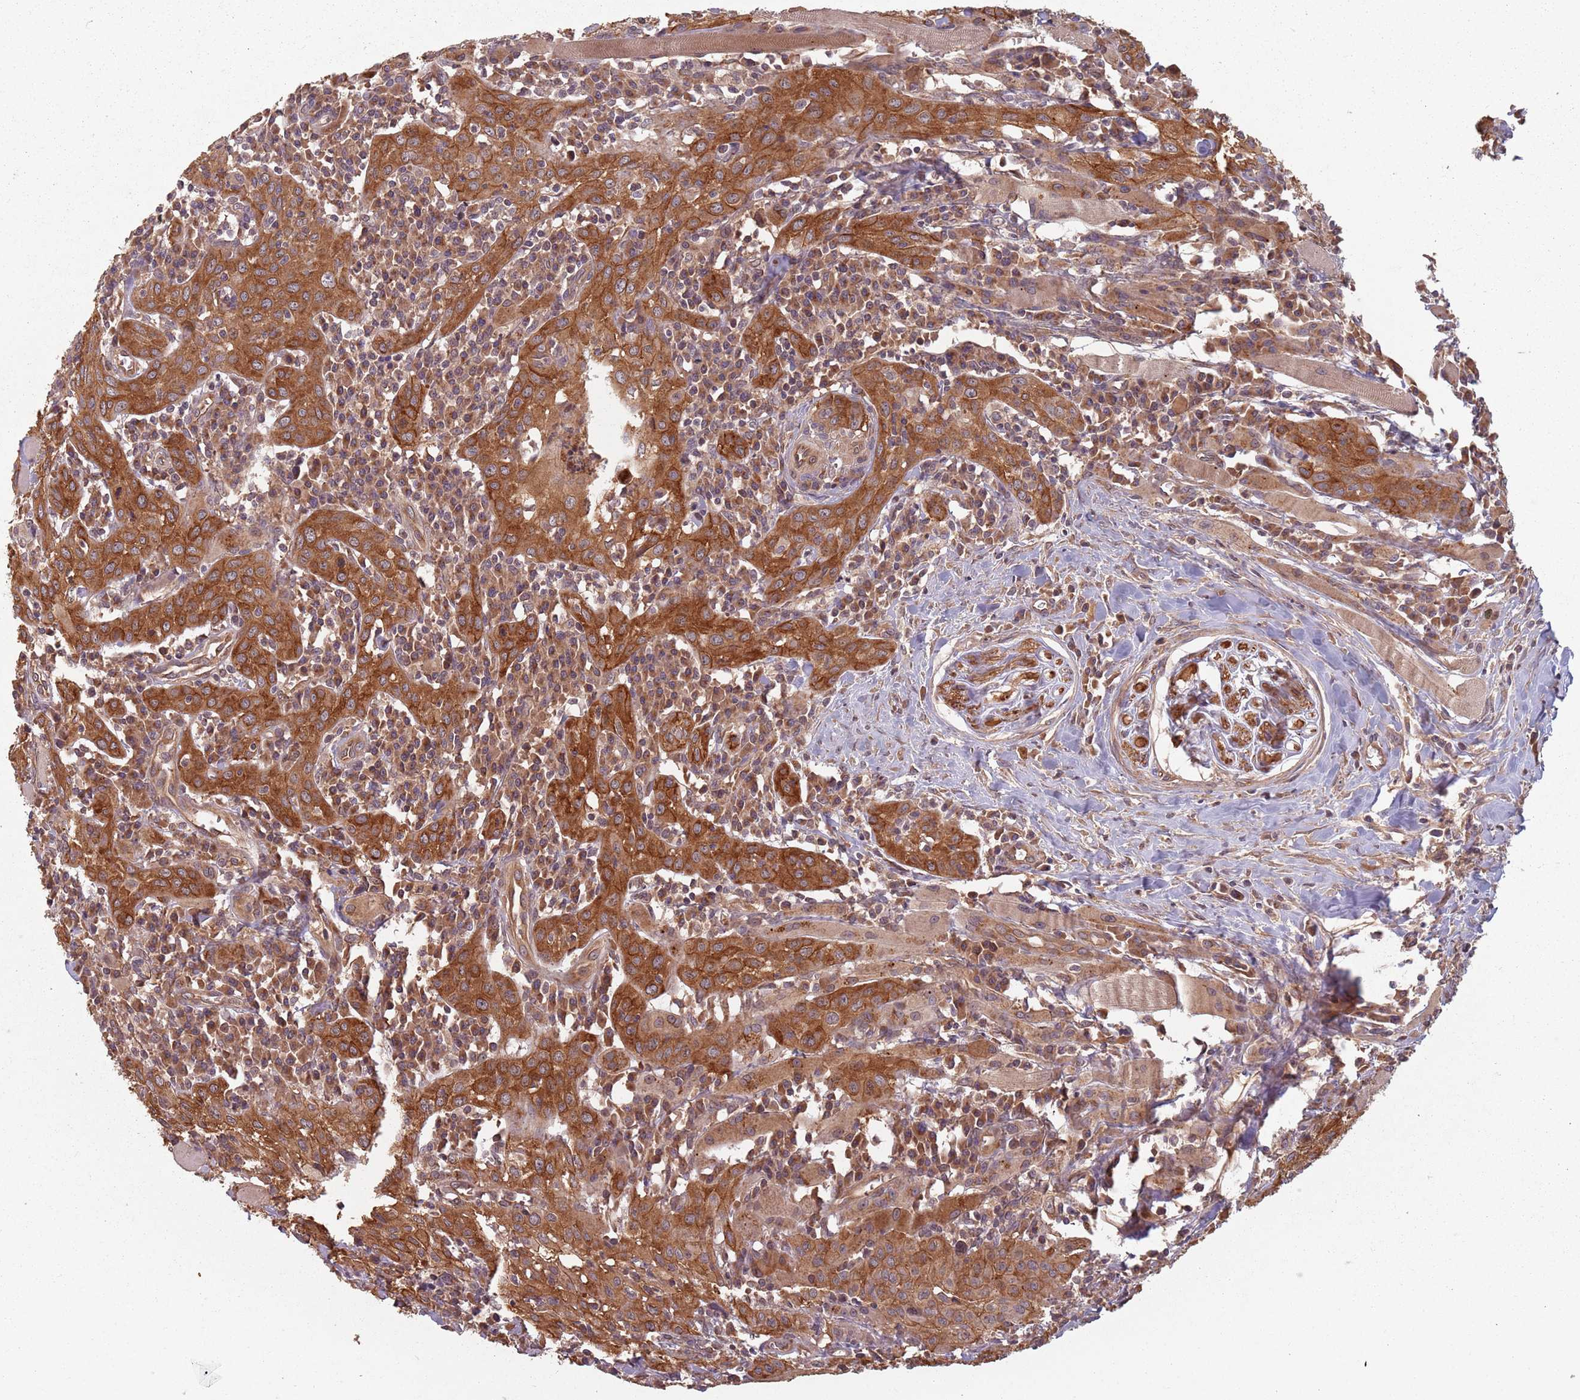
{"staining": {"intensity": "strong", "quantity": ">75%", "location": "cytoplasmic/membranous"}, "tissue": "head and neck cancer", "cell_type": "Tumor cells", "image_type": "cancer", "snomed": [{"axis": "morphology", "description": "Squamous cell carcinoma, NOS"}, {"axis": "topography", "description": "Oral tissue"}, {"axis": "topography", "description": "Head-Neck"}], "caption": "Immunohistochemistry (IHC) of human head and neck cancer (squamous cell carcinoma) displays high levels of strong cytoplasmic/membranous expression in about >75% of tumor cells. Immunohistochemistry (IHC) stains the protein in brown and the nuclei are stained blue.", "gene": "C3orf14", "patient": {"sex": "female", "age": 70}}